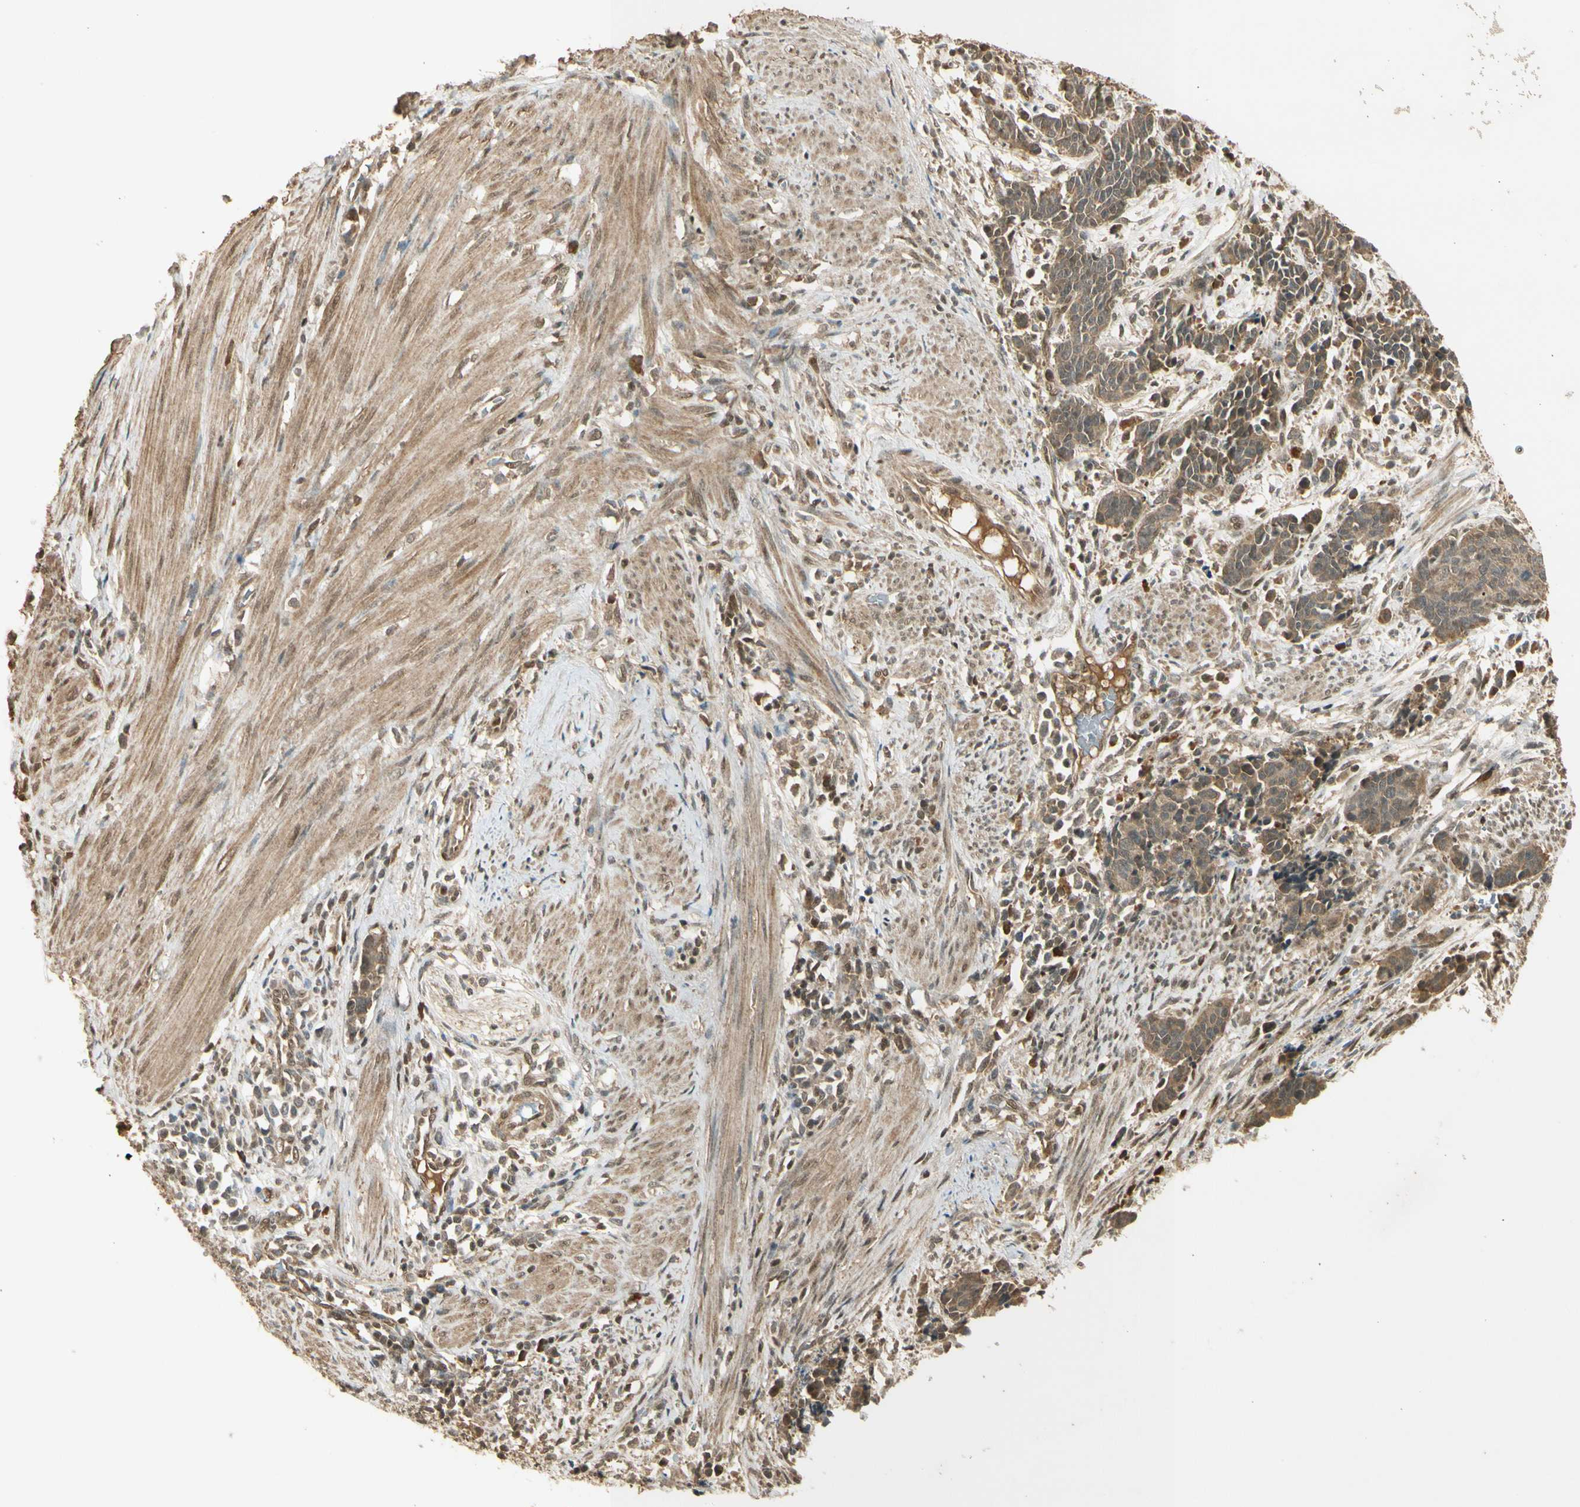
{"staining": {"intensity": "weak", "quantity": ">75%", "location": "cytoplasmic/membranous"}, "tissue": "cervical cancer", "cell_type": "Tumor cells", "image_type": "cancer", "snomed": [{"axis": "morphology", "description": "Squamous cell carcinoma, NOS"}, {"axis": "topography", "description": "Cervix"}], "caption": "High-power microscopy captured an IHC micrograph of squamous cell carcinoma (cervical), revealing weak cytoplasmic/membranous staining in about >75% of tumor cells.", "gene": "GMEB2", "patient": {"sex": "female", "age": 35}}